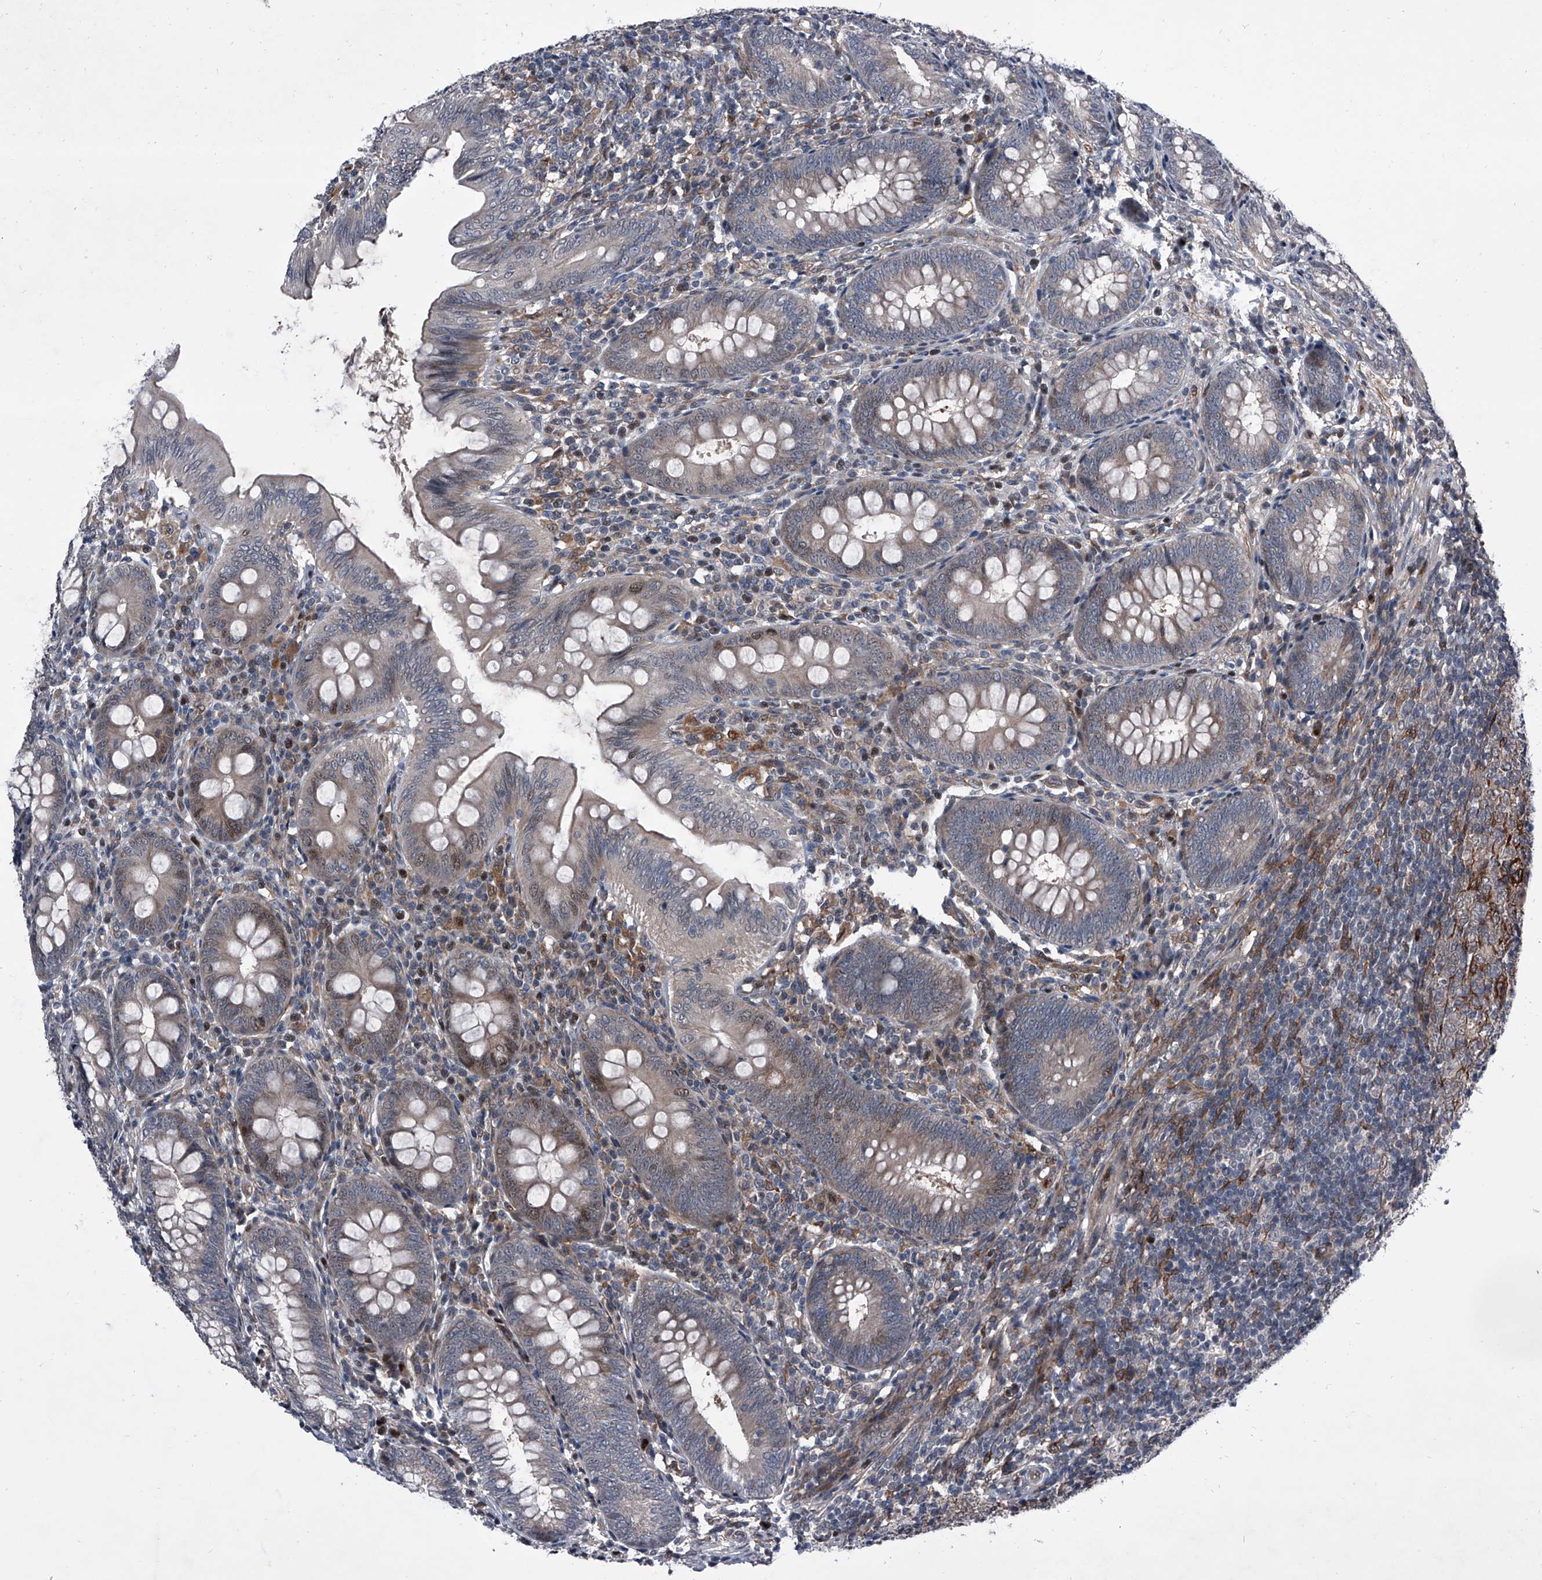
{"staining": {"intensity": "weak", "quantity": "25%-75%", "location": "cytoplasmic/membranous"}, "tissue": "appendix", "cell_type": "Glandular cells", "image_type": "normal", "snomed": [{"axis": "morphology", "description": "Normal tissue, NOS"}, {"axis": "topography", "description": "Appendix"}], "caption": "Immunohistochemistry of unremarkable human appendix exhibits low levels of weak cytoplasmic/membranous positivity in approximately 25%-75% of glandular cells.", "gene": "ELK4", "patient": {"sex": "male", "age": 14}}